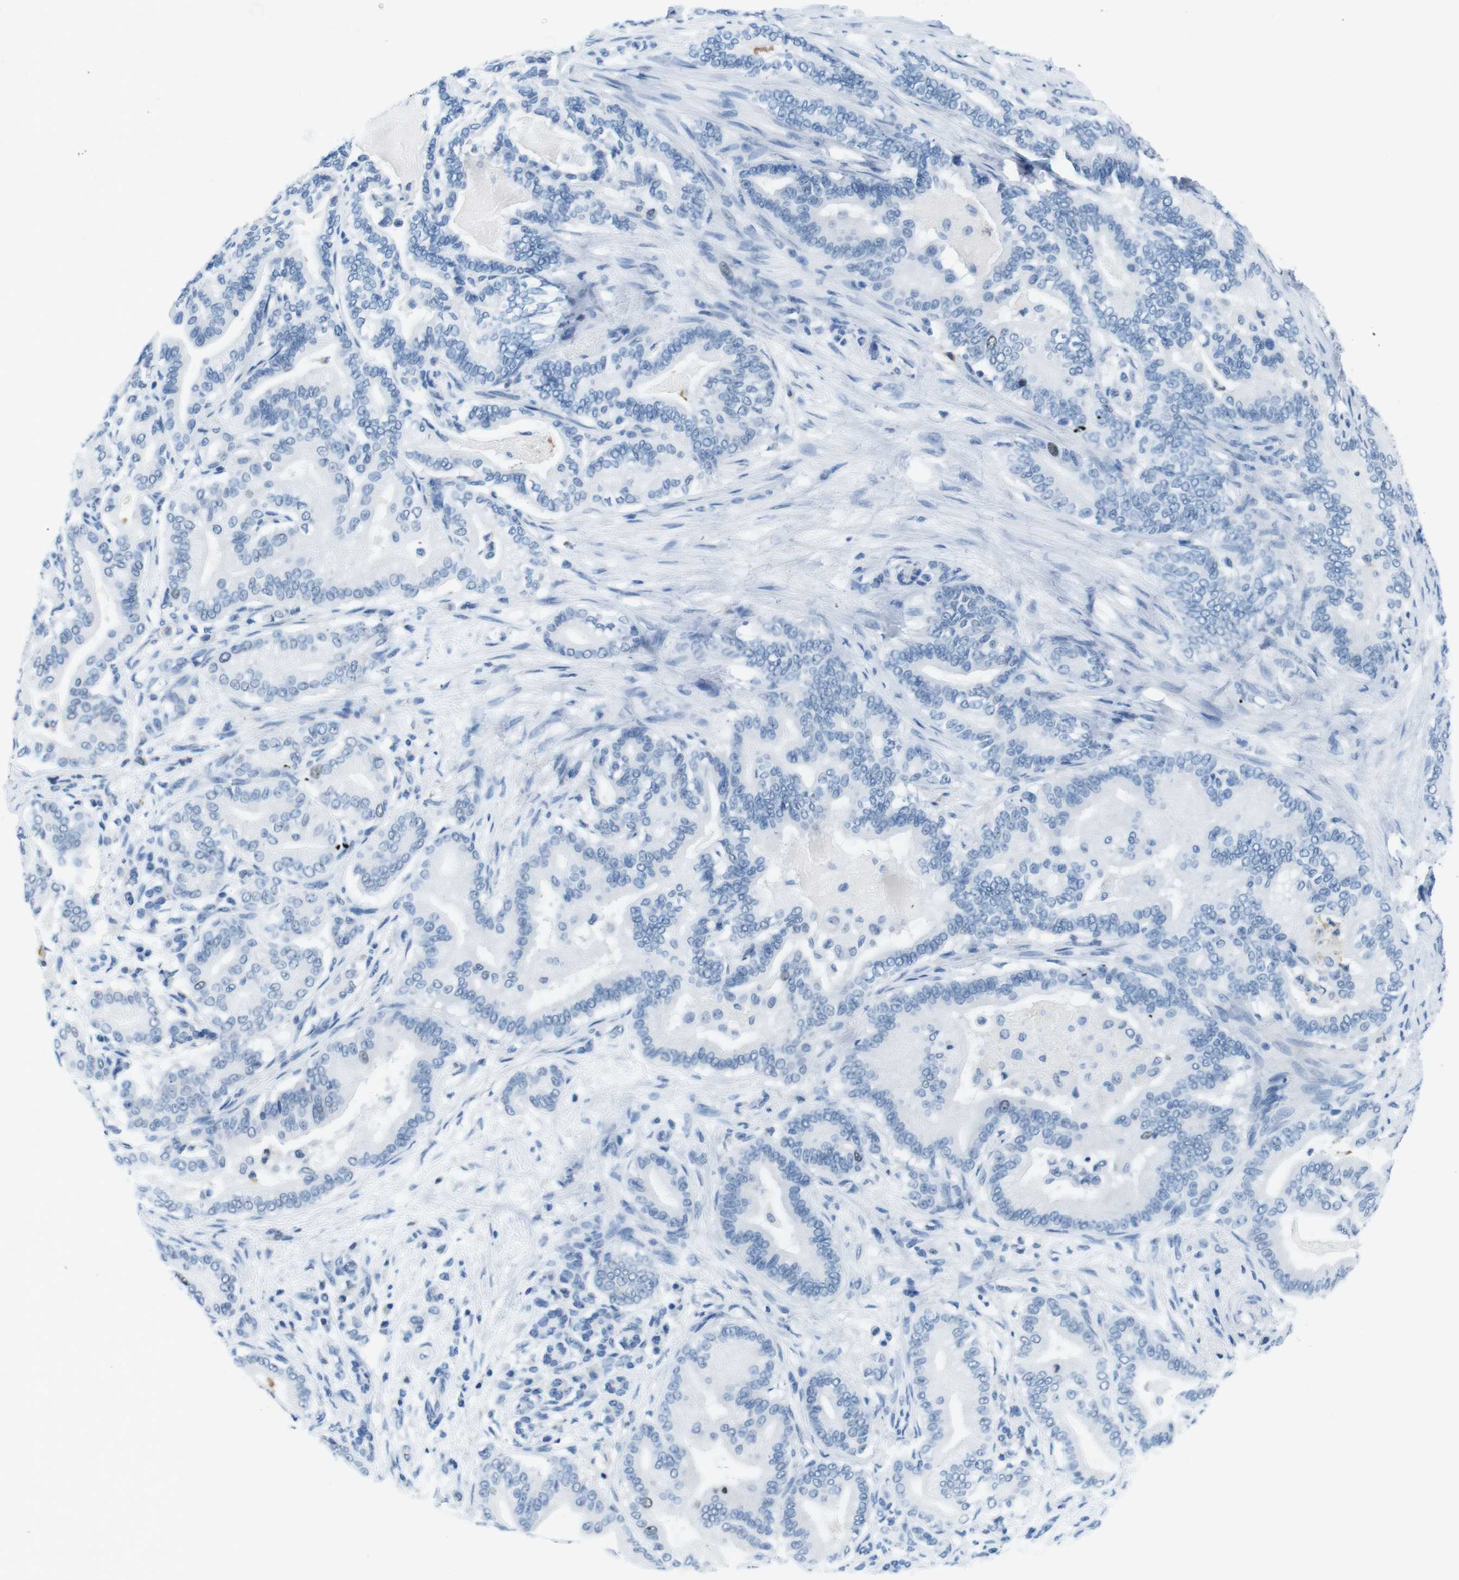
{"staining": {"intensity": "negative", "quantity": "none", "location": "none"}, "tissue": "pancreatic cancer", "cell_type": "Tumor cells", "image_type": "cancer", "snomed": [{"axis": "morphology", "description": "Normal tissue, NOS"}, {"axis": "morphology", "description": "Adenocarcinoma, NOS"}, {"axis": "topography", "description": "Pancreas"}], "caption": "DAB (3,3'-diaminobenzidine) immunohistochemical staining of human pancreatic adenocarcinoma displays no significant staining in tumor cells.", "gene": "CTAG1B", "patient": {"sex": "male", "age": 63}}